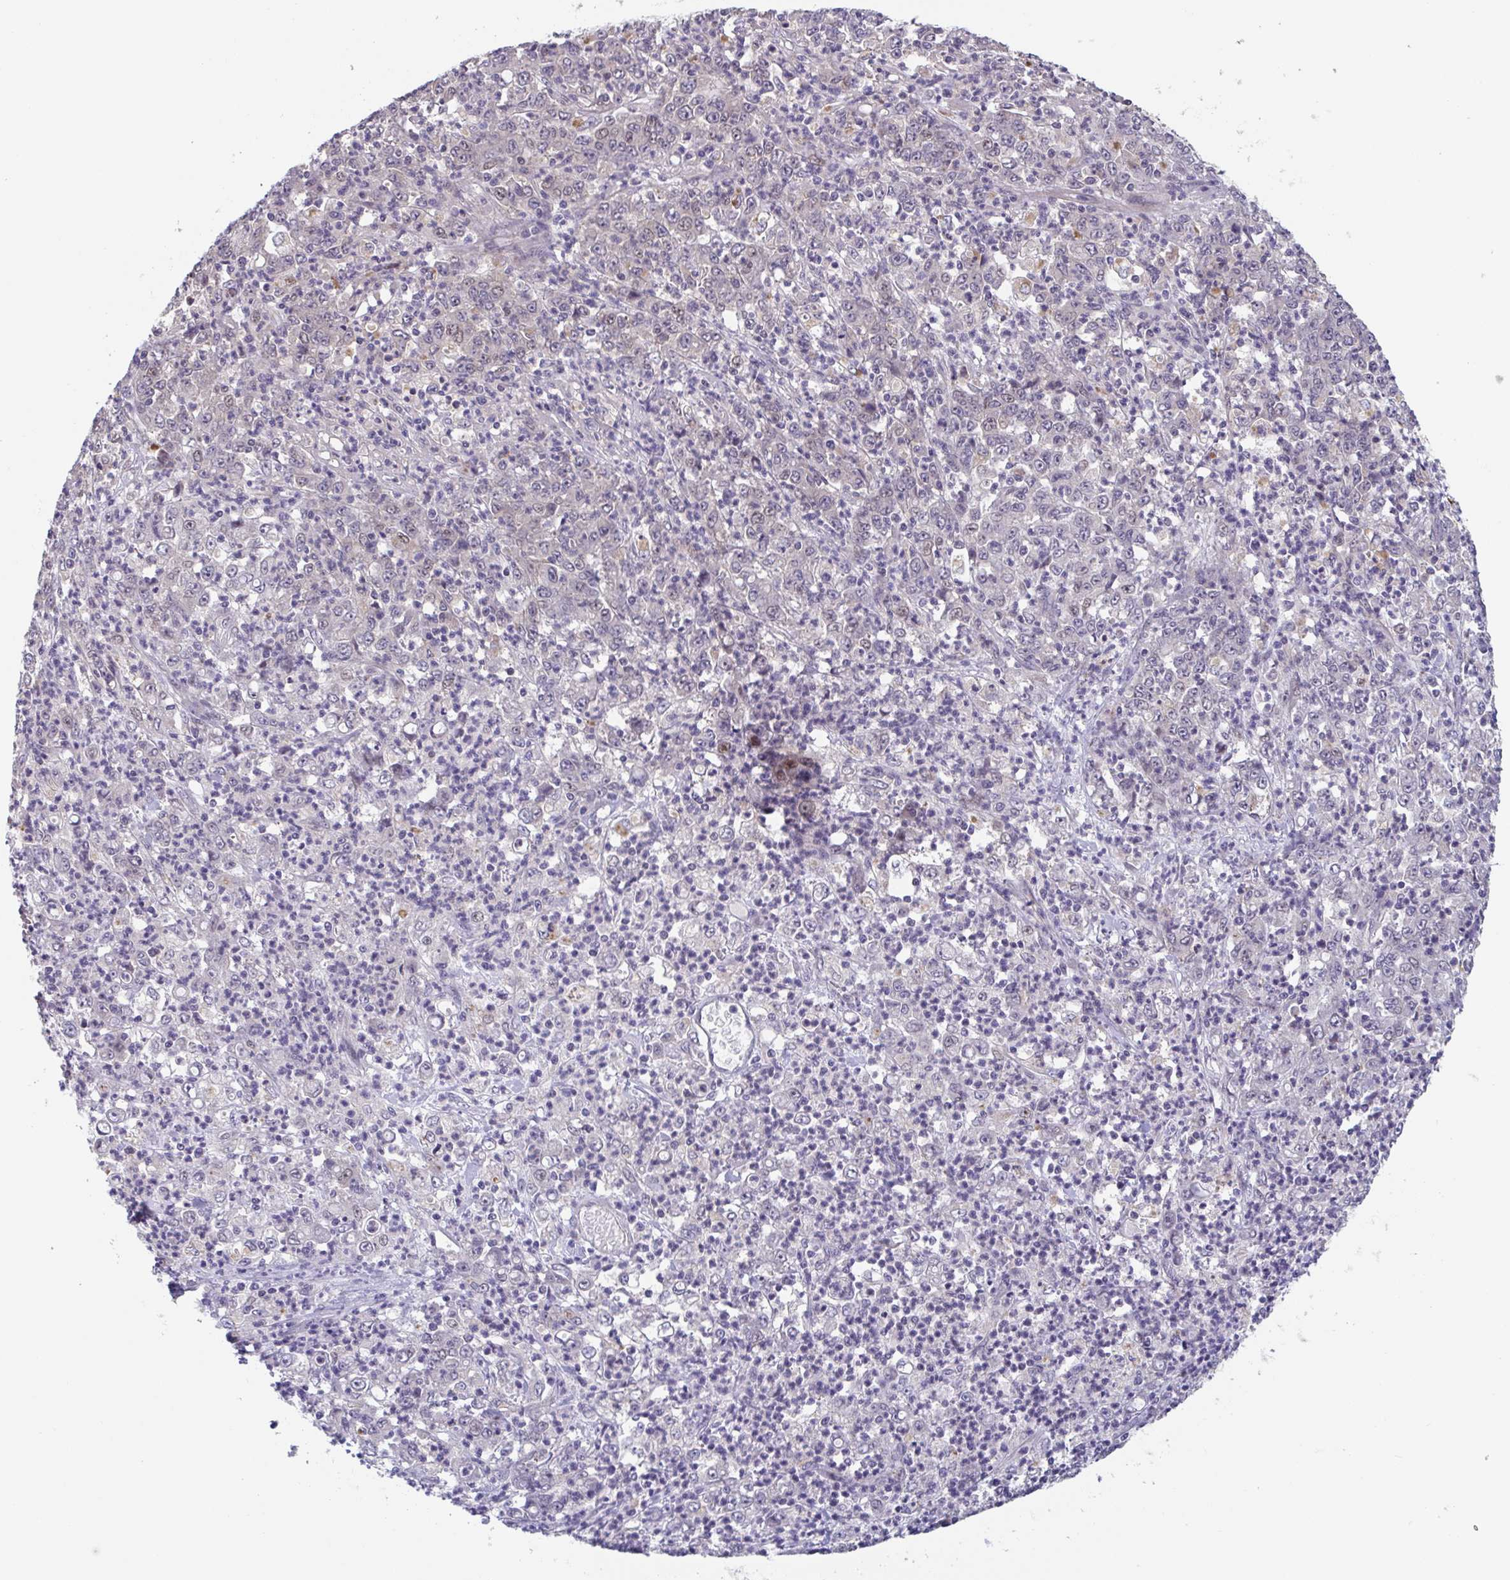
{"staining": {"intensity": "weak", "quantity": "<25%", "location": "nuclear"}, "tissue": "stomach cancer", "cell_type": "Tumor cells", "image_type": "cancer", "snomed": [{"axis": "morphology", "description": "Adenocarcinoma, NOS"}, {"axis": "topography", "description": "Stomach, lower"}], "caption": "A micrograph of human stomach cancer (adenocarcinoma) is negative for staining in tumor cells.", "gene": "RIOK1", "patient": {"sex": "female", "age": 71}}